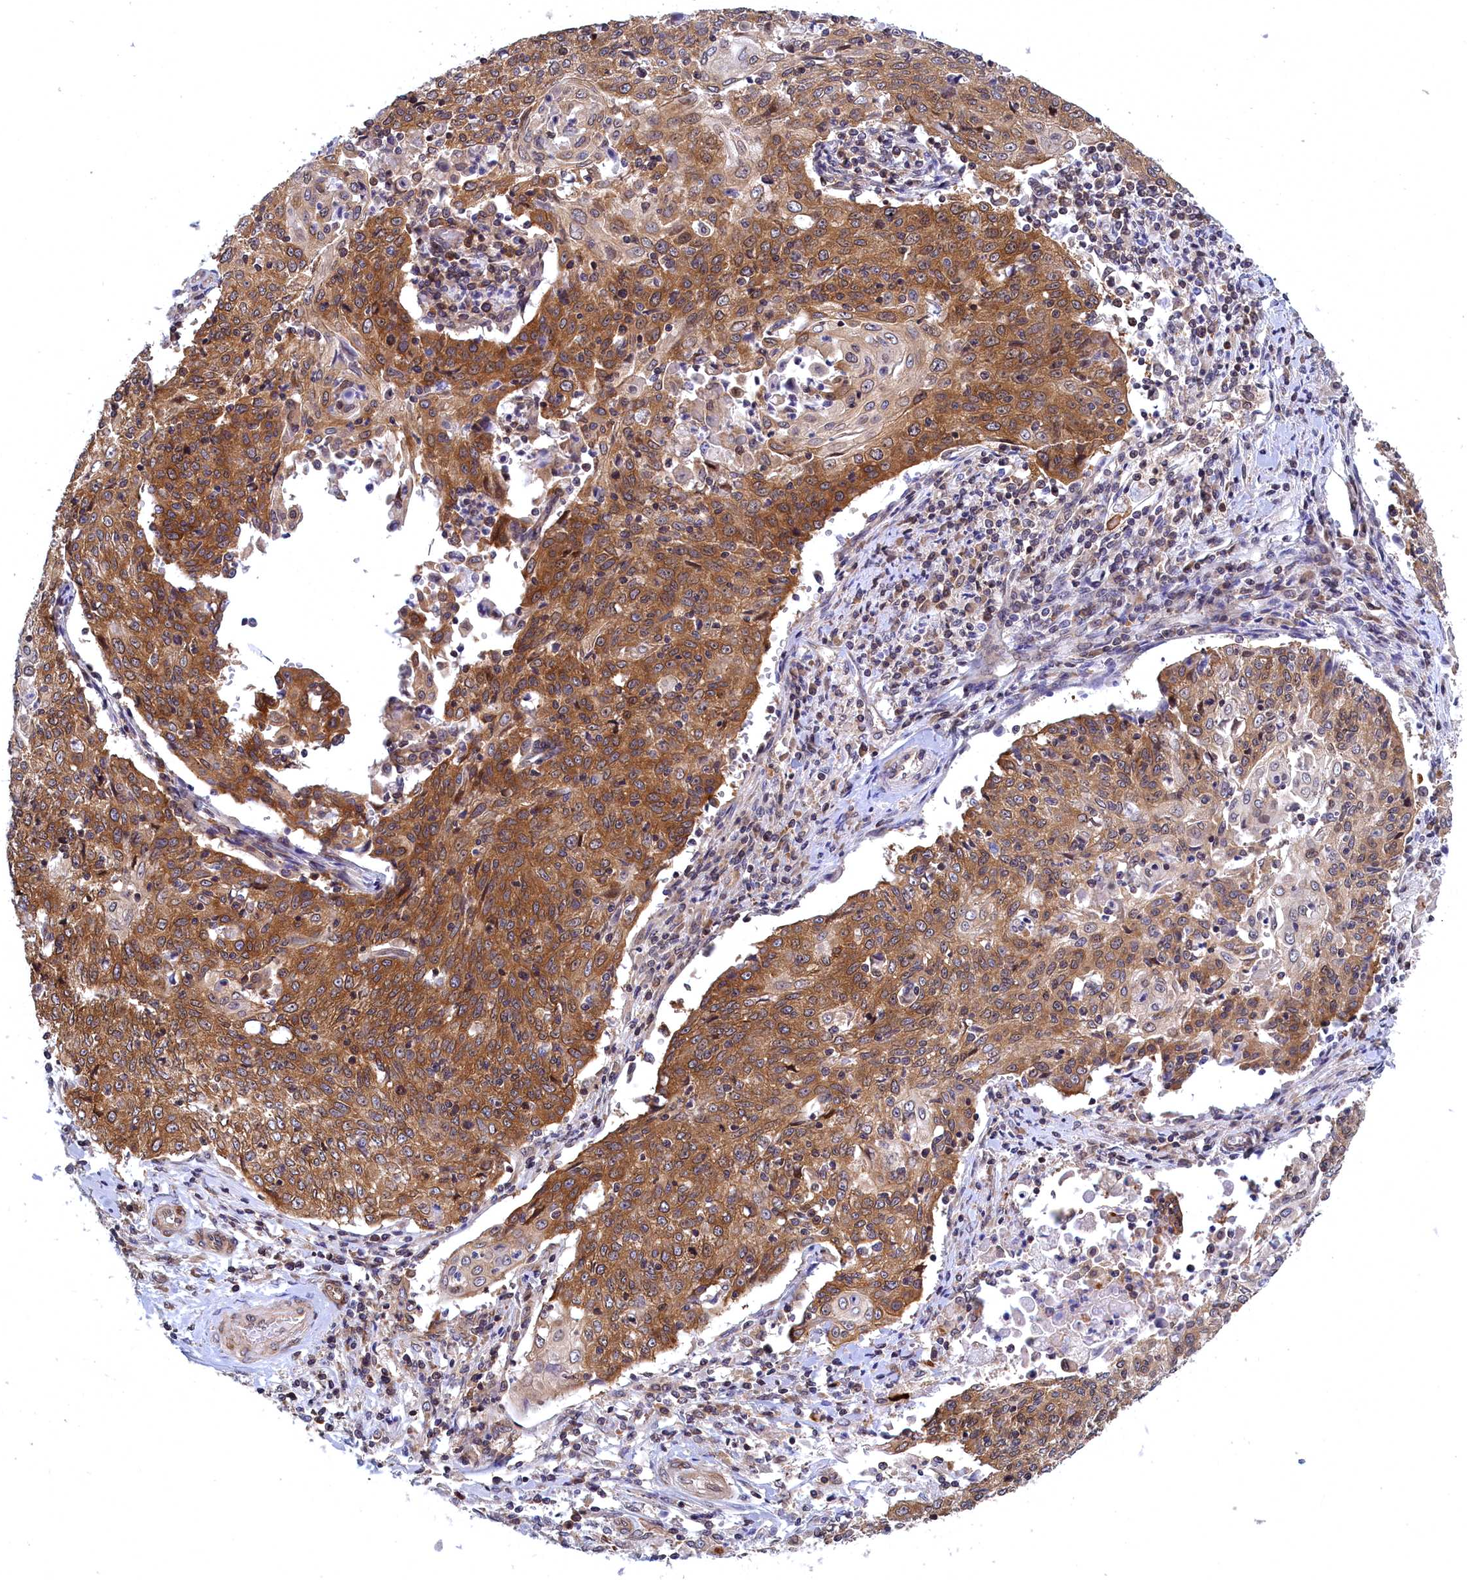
{"staining": {"intensity": "moderate", "quantity": ">75%", "location": "cytoplasmic/membranous,nuclear"}, "tissue": "cervical cancer", "cell_type": "Tumor cells", "image_type": "cancer", "snomed": [{"axis": "morphology", "description": "Squamous cell carcinoma, NOS"}, {"axis": "topography", "description": "Cervix"}], "caption": "A micrograph of human squamous cell carcinoma (cervical) stained for a protein shows moderate cytoplasmic/membranous and nuclear brown staining in tumor cells.", "gene": "NAA10", "patient": {"sex": "female", "age": 48}}